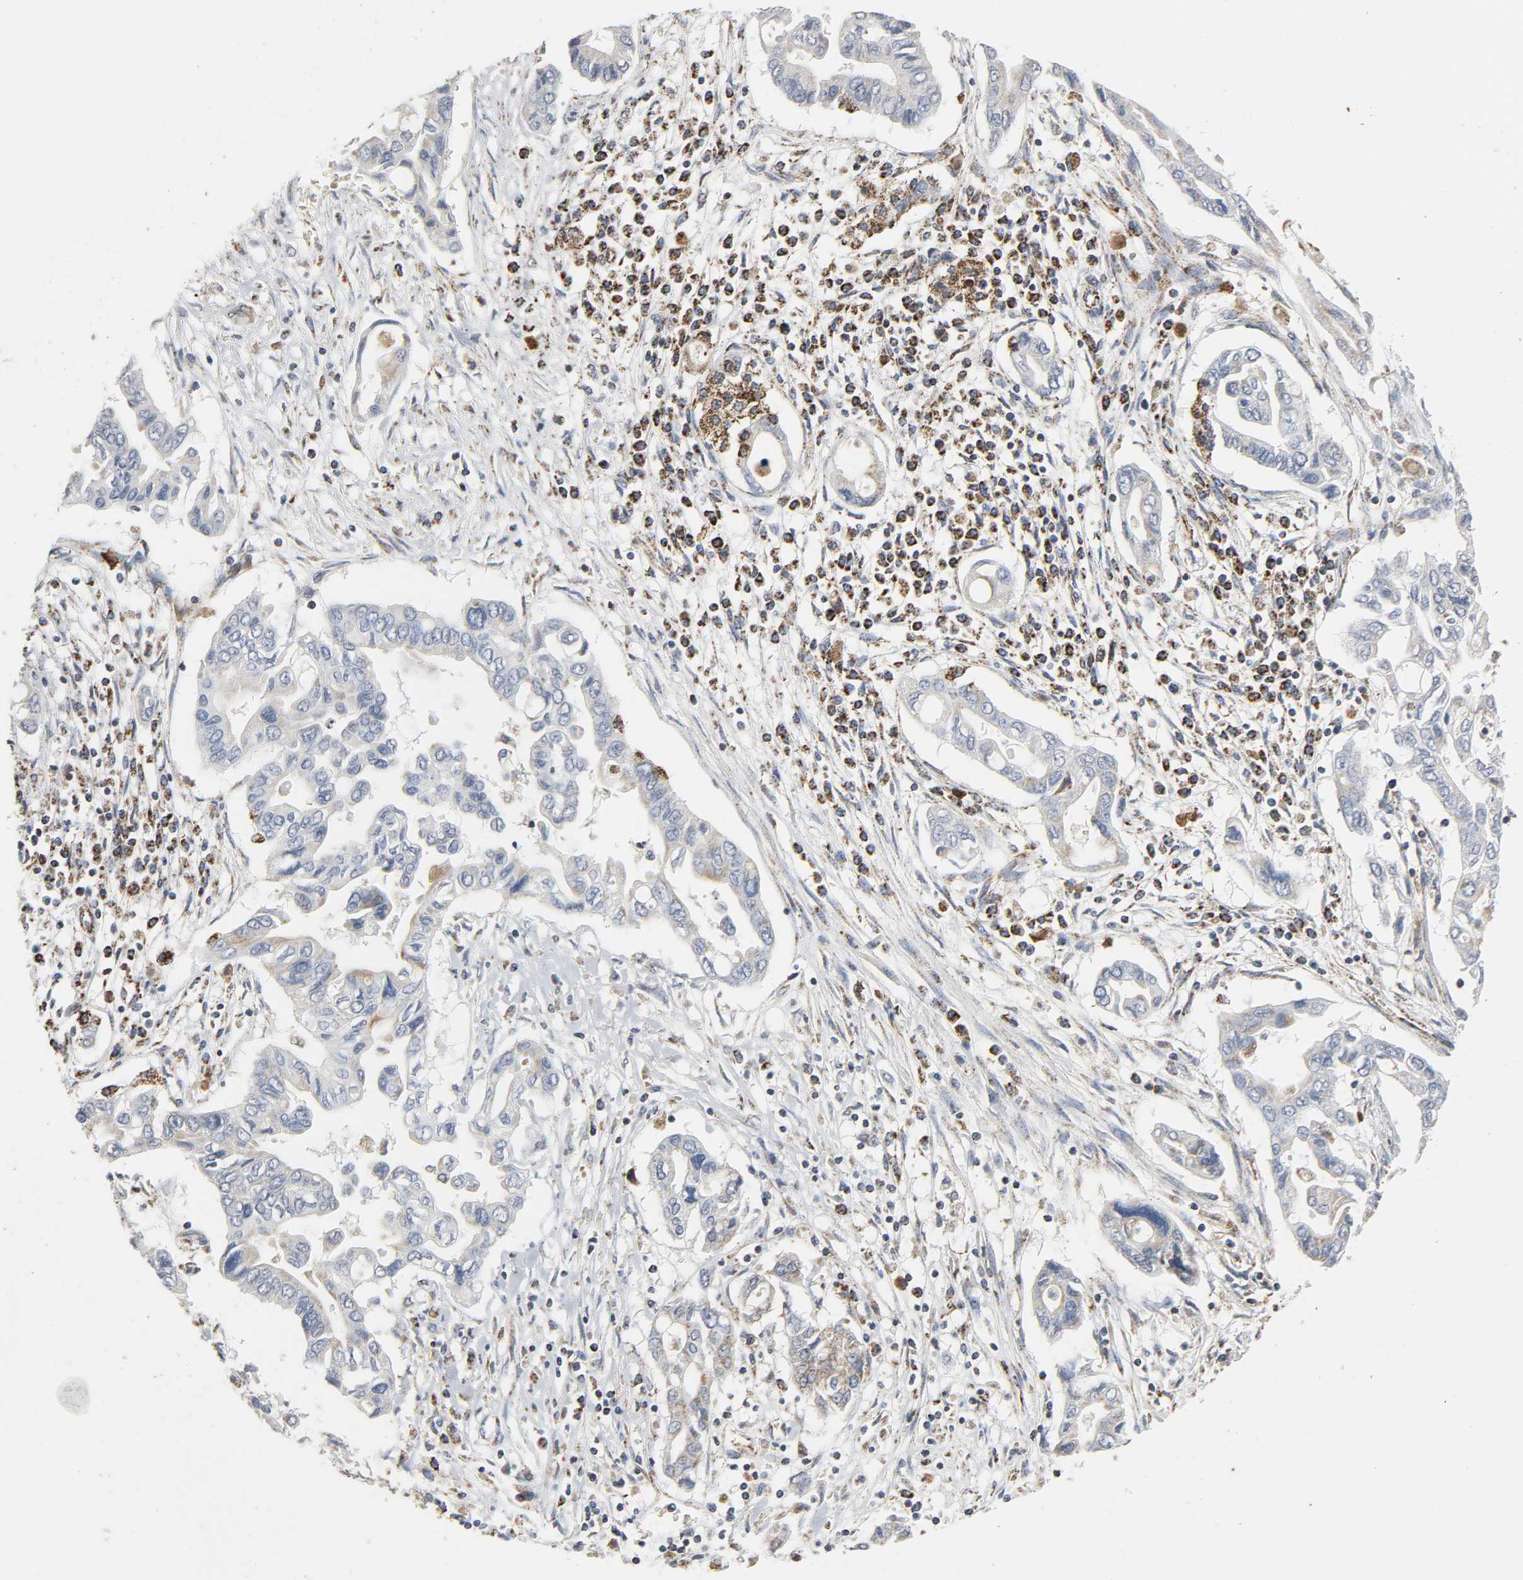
{"staining": {"intensity": "weak", "quantity": "<25%", "location": "cytoplasmic/membranous"}, "tissue": "pancreatic cancer", "cell_type": "Tumor cells", "image_type": "cancer", "snomed": [{"axis": "morphology", "description": "Adenocarcinoma, NOS"}, {"axis": "topography", "description": "Pancreas"}], "caption": "Tumor cells show no significant protein staining in pancreatic cancer. (DAB (3,3'-diaminobenzidine) immunohistochemistry (IHC) with hematoxylin counter stain).", "gene": "ACAT1", "patient": {"sex": "female", "age": 57}}